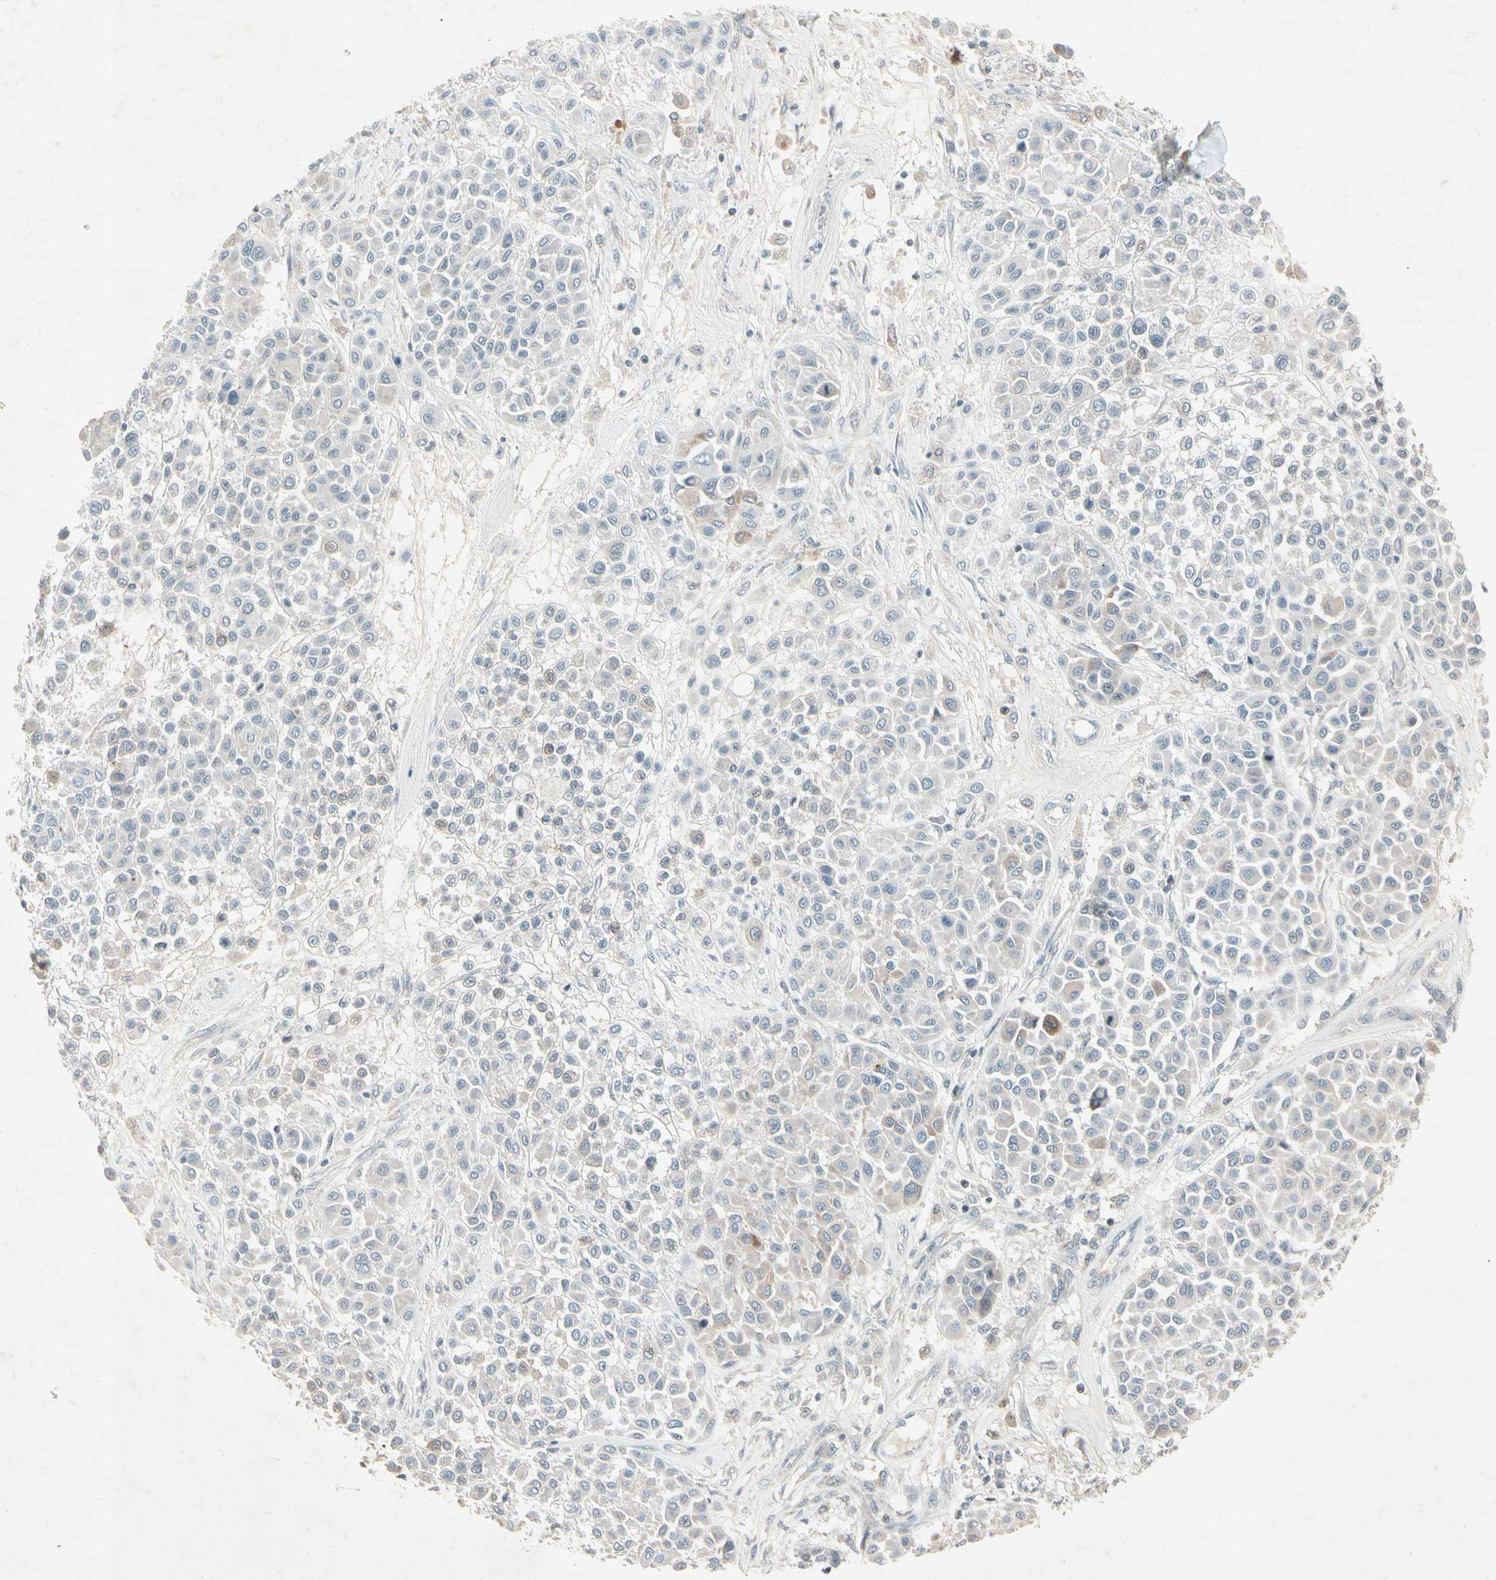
{"staining": {"intensity": "weak", "quantity": "<25%", "location": "cytoplasmic/membranous"}, "tissue": "melanoma", "cell_type": "Tumor cells", "image_type": "cancer", "snomed": [{"axis": "morphology", "description": "Malignant melanoma, Metastatic site"}, {"axis": "topography", "description": "Soft tissue"}], "caption": "Tumor cells show no significant expression in melanoma.", "gene": "TEK", "patient": {"sex": "male", "age": 41}}